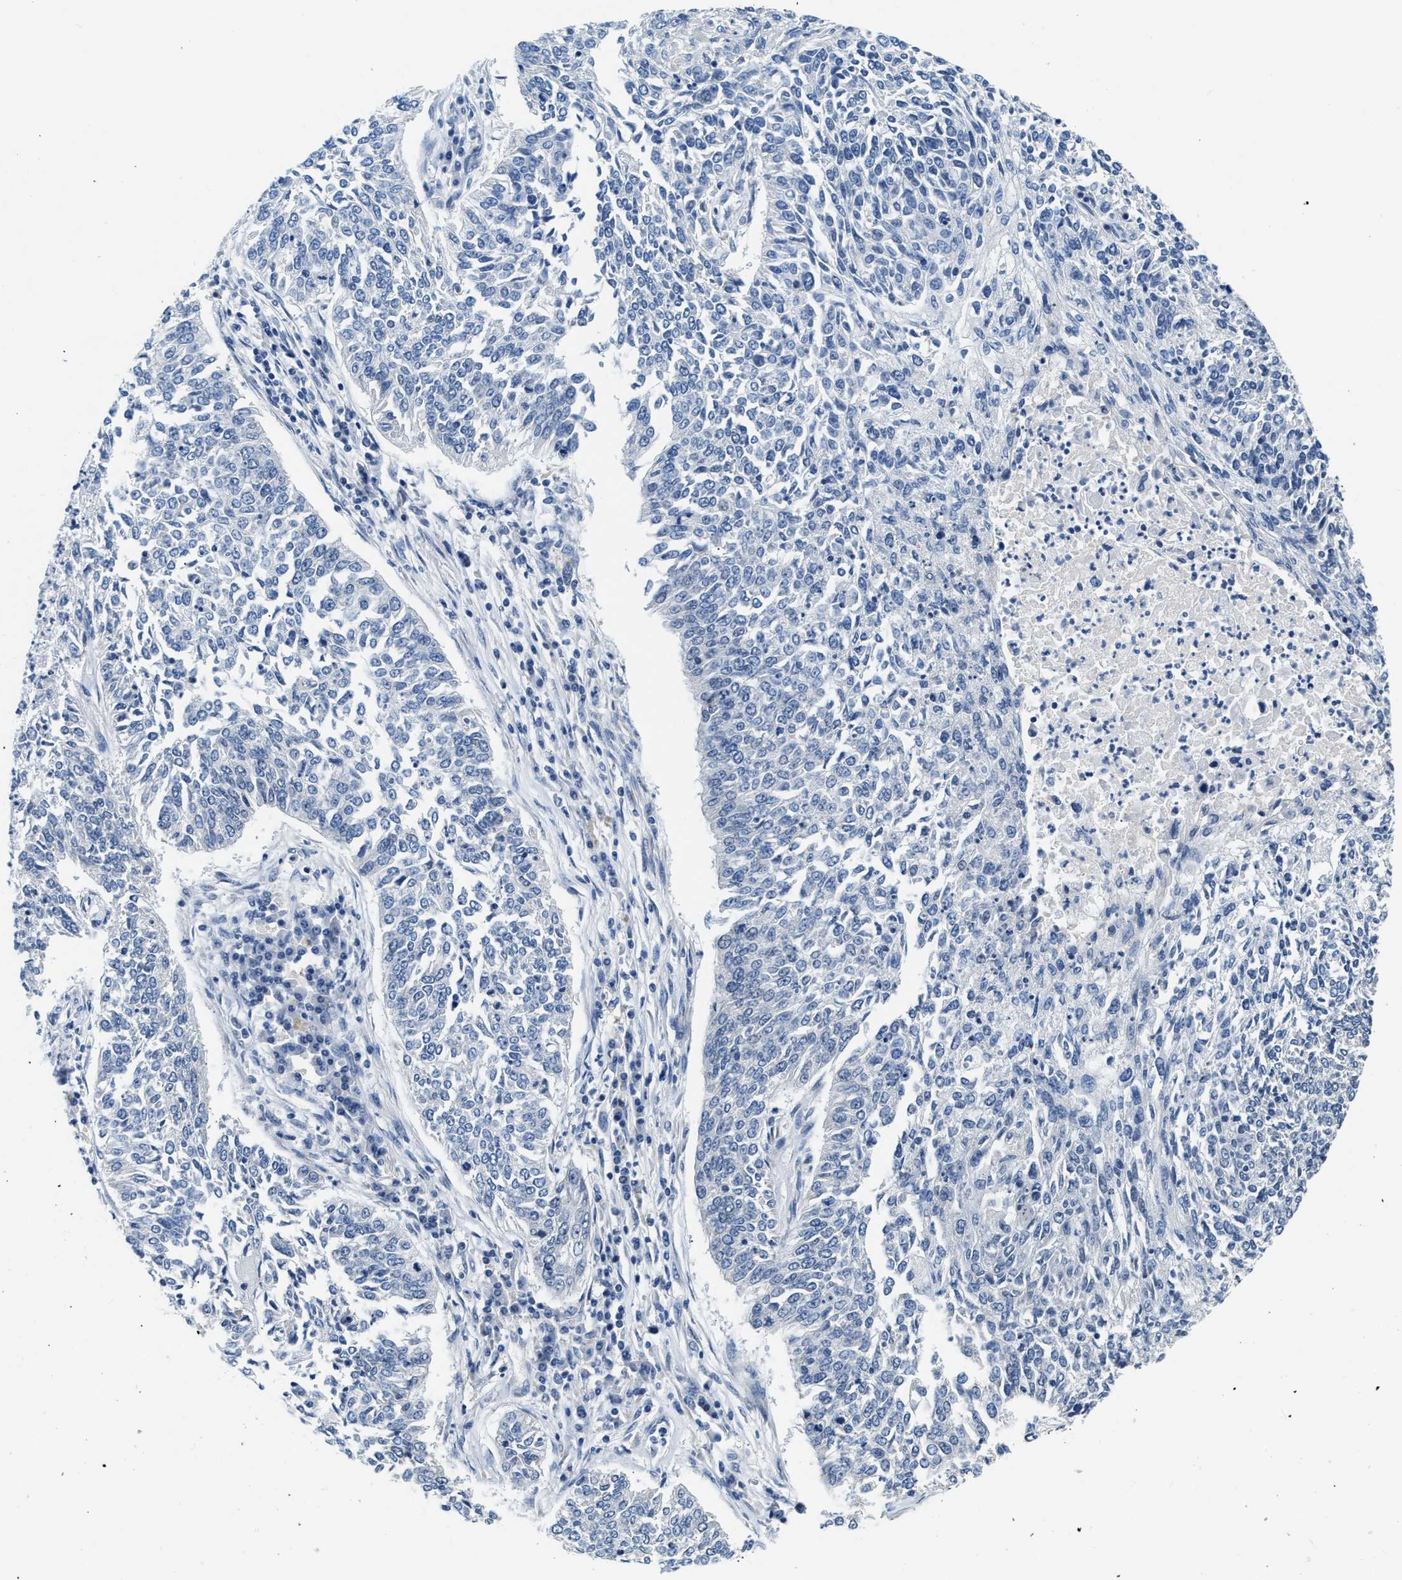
{"staining": {"intensity": "negative", "quantity": "none", "location": "none"}, "tissue": "lung cancer", "cell_type": "Tumor cells", "image_type": "cancer", "snomed": [{"axis": "morphology", "description": "Normal tissue, NOS"}, {"axis": "morphology", "description": "Squamous cell carcinoma, NOS"}, {"axis": "topography", "description": "Cartilage tissue"}, {"axis": "topography", "description": "Bronchus"}, {"axis": "topography", "description": "Lung"}], "caption": "DAB immunohistochemical staining of squamous cell carcinoma (lung) displays no significant expression in tumor cells.", "gene": "CLGN", "patient": {"sex": "female", "age": 49}}